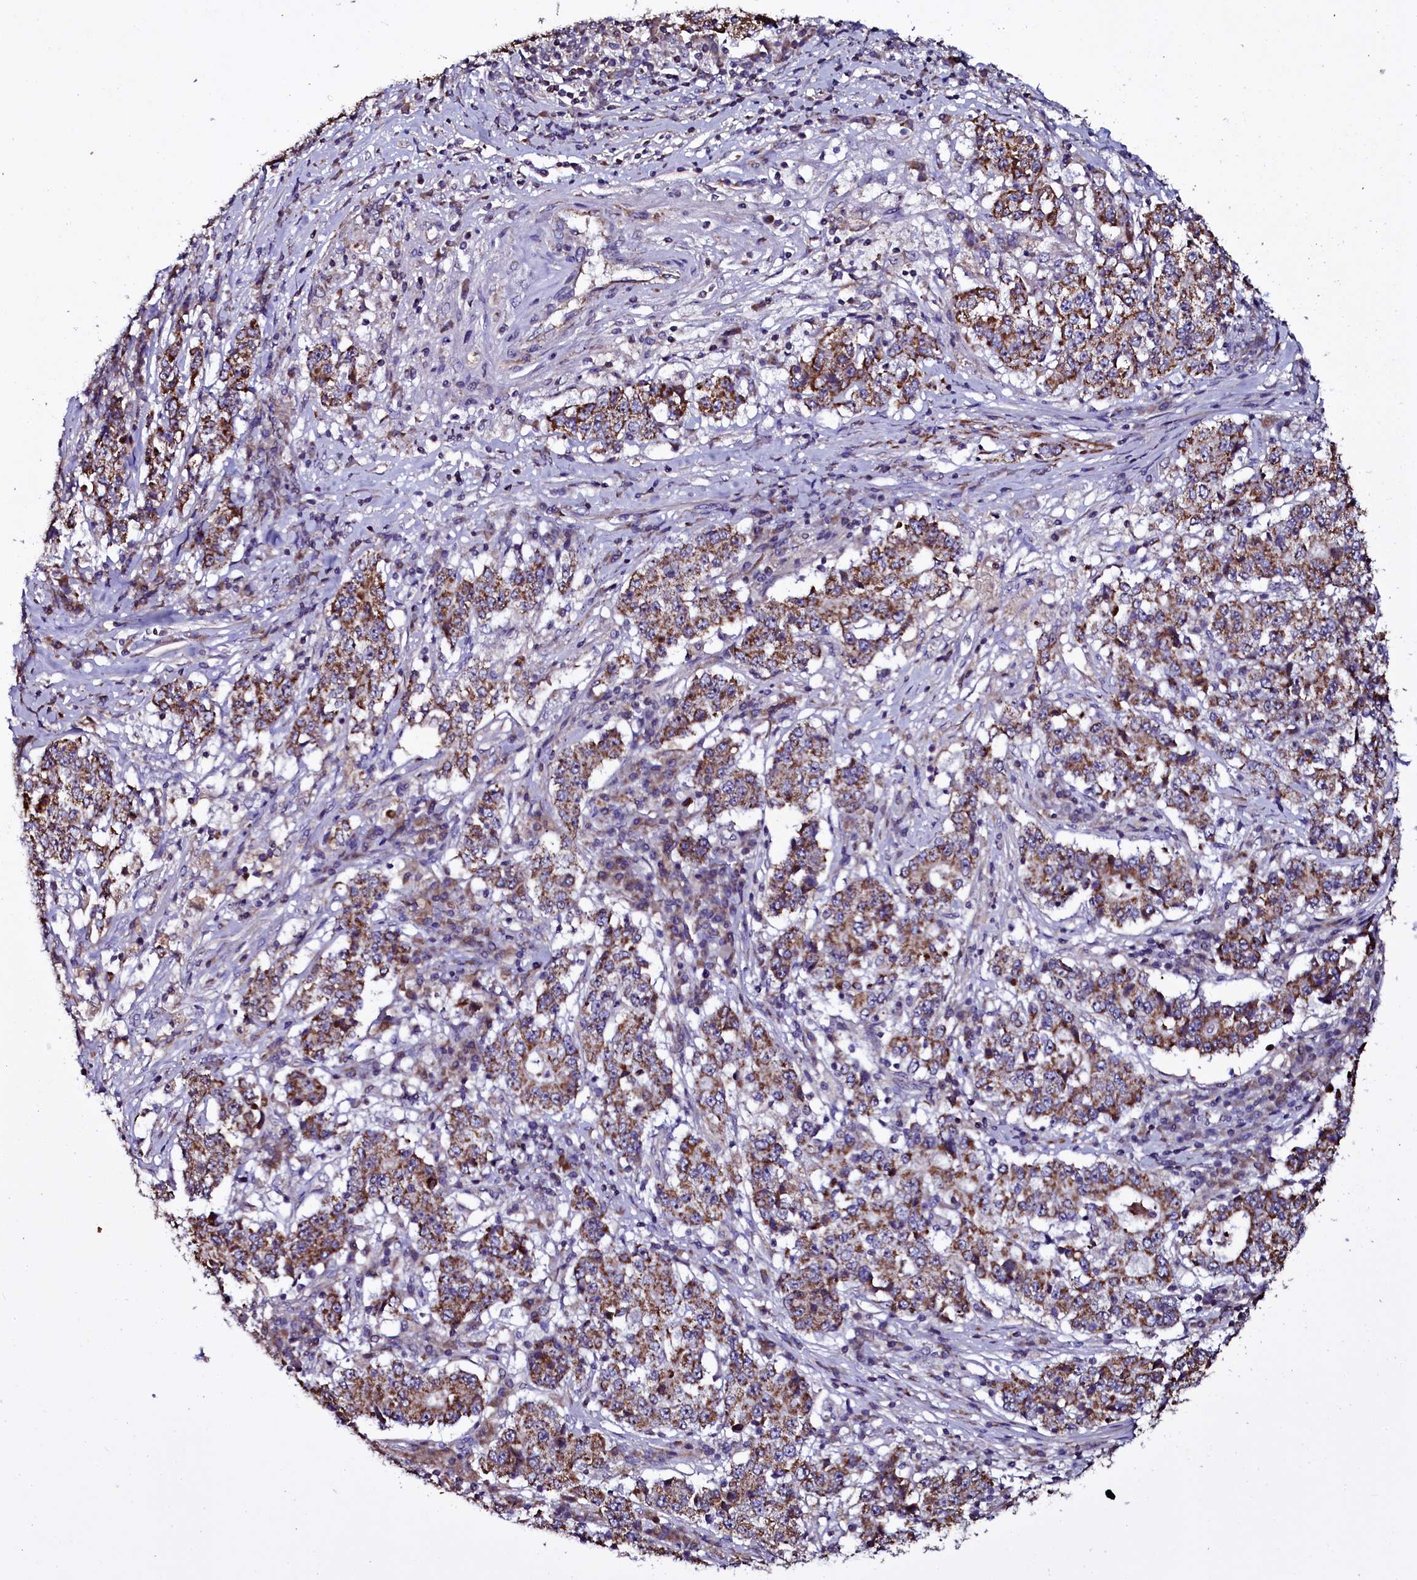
{"staining": {"intensity": "moderate", "quantity": ">75%", "location": "cytoplasmic/membranous"}, "tissue": "stomach cancer", "cell_type": "Tumor cells", "image_type": "cancer", "snomed": [{"axis": "morphology", "description": "Adenocarcinoma, NOS"}, {"axis": "topography", "description": "Stomach"}], "caption": "Immunohistochemistry (IHC) of human stomach cancer (adenocarcinoma) displays medium levels of moderate cytoplasmic/membranous positivity in about >75% of tumor cells.", "gene": "NAA80", "patient": {"sex": "male", "age": 59}}